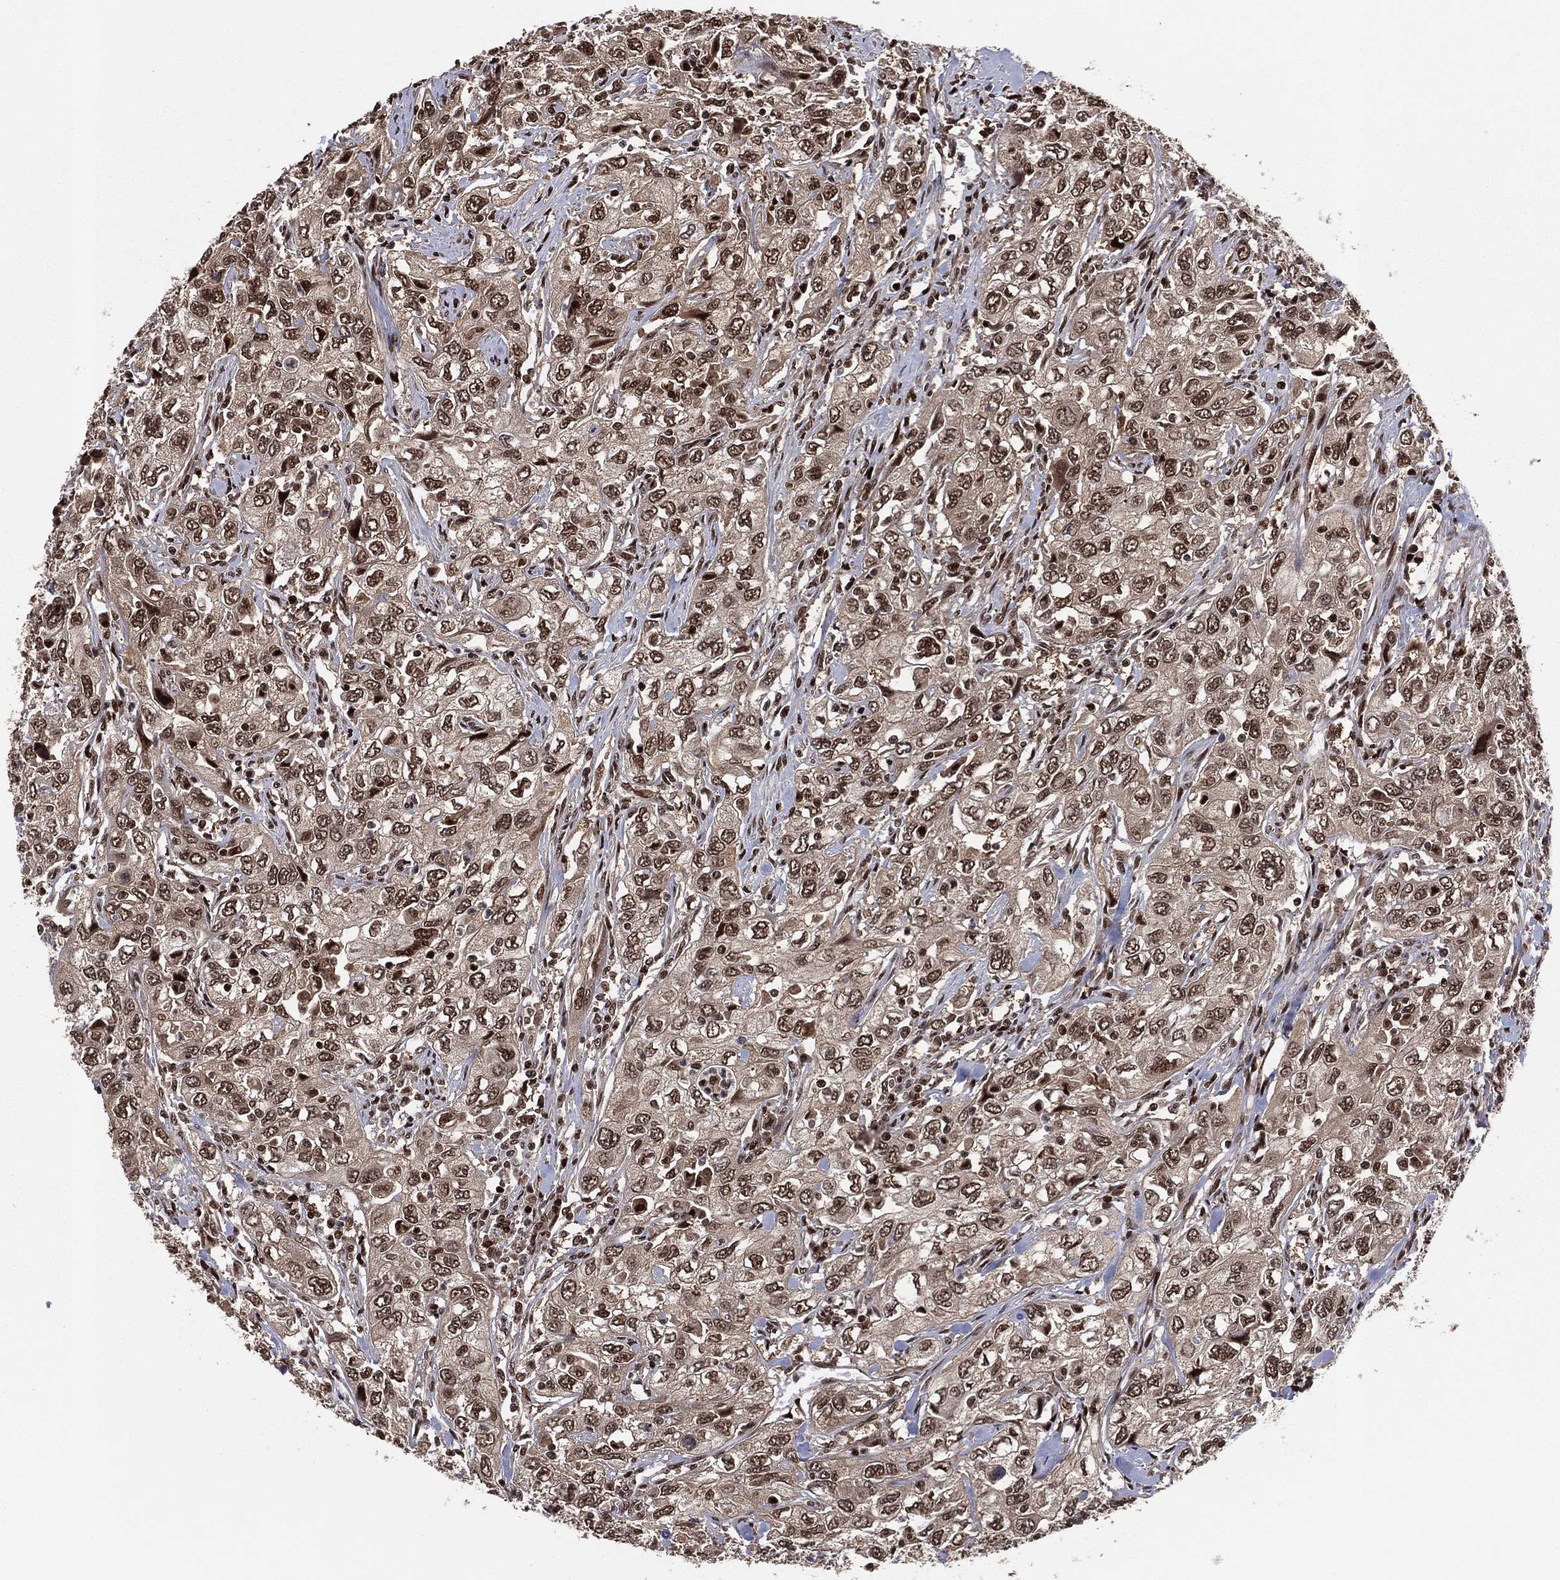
{"staining": {"intensity": "strong", "quantity": ">75%", "location": "nuclear"}, "tissue": "urothelial cancer", "cell_type": "Tumor cells", "image_type": "cancer", "snomed": [{"axis": "morphology", "description": "Urothelial carcinoma, High grade"}, {"axis": "topography", "description": "Urinary bladder"}], "caption": "Human urothelial carcinoma (high-grade) stained with a protein marker displays strong staining in tumor cells.", "gene": "PSMA1", "patient": {"sex": "male", "age": 76}}